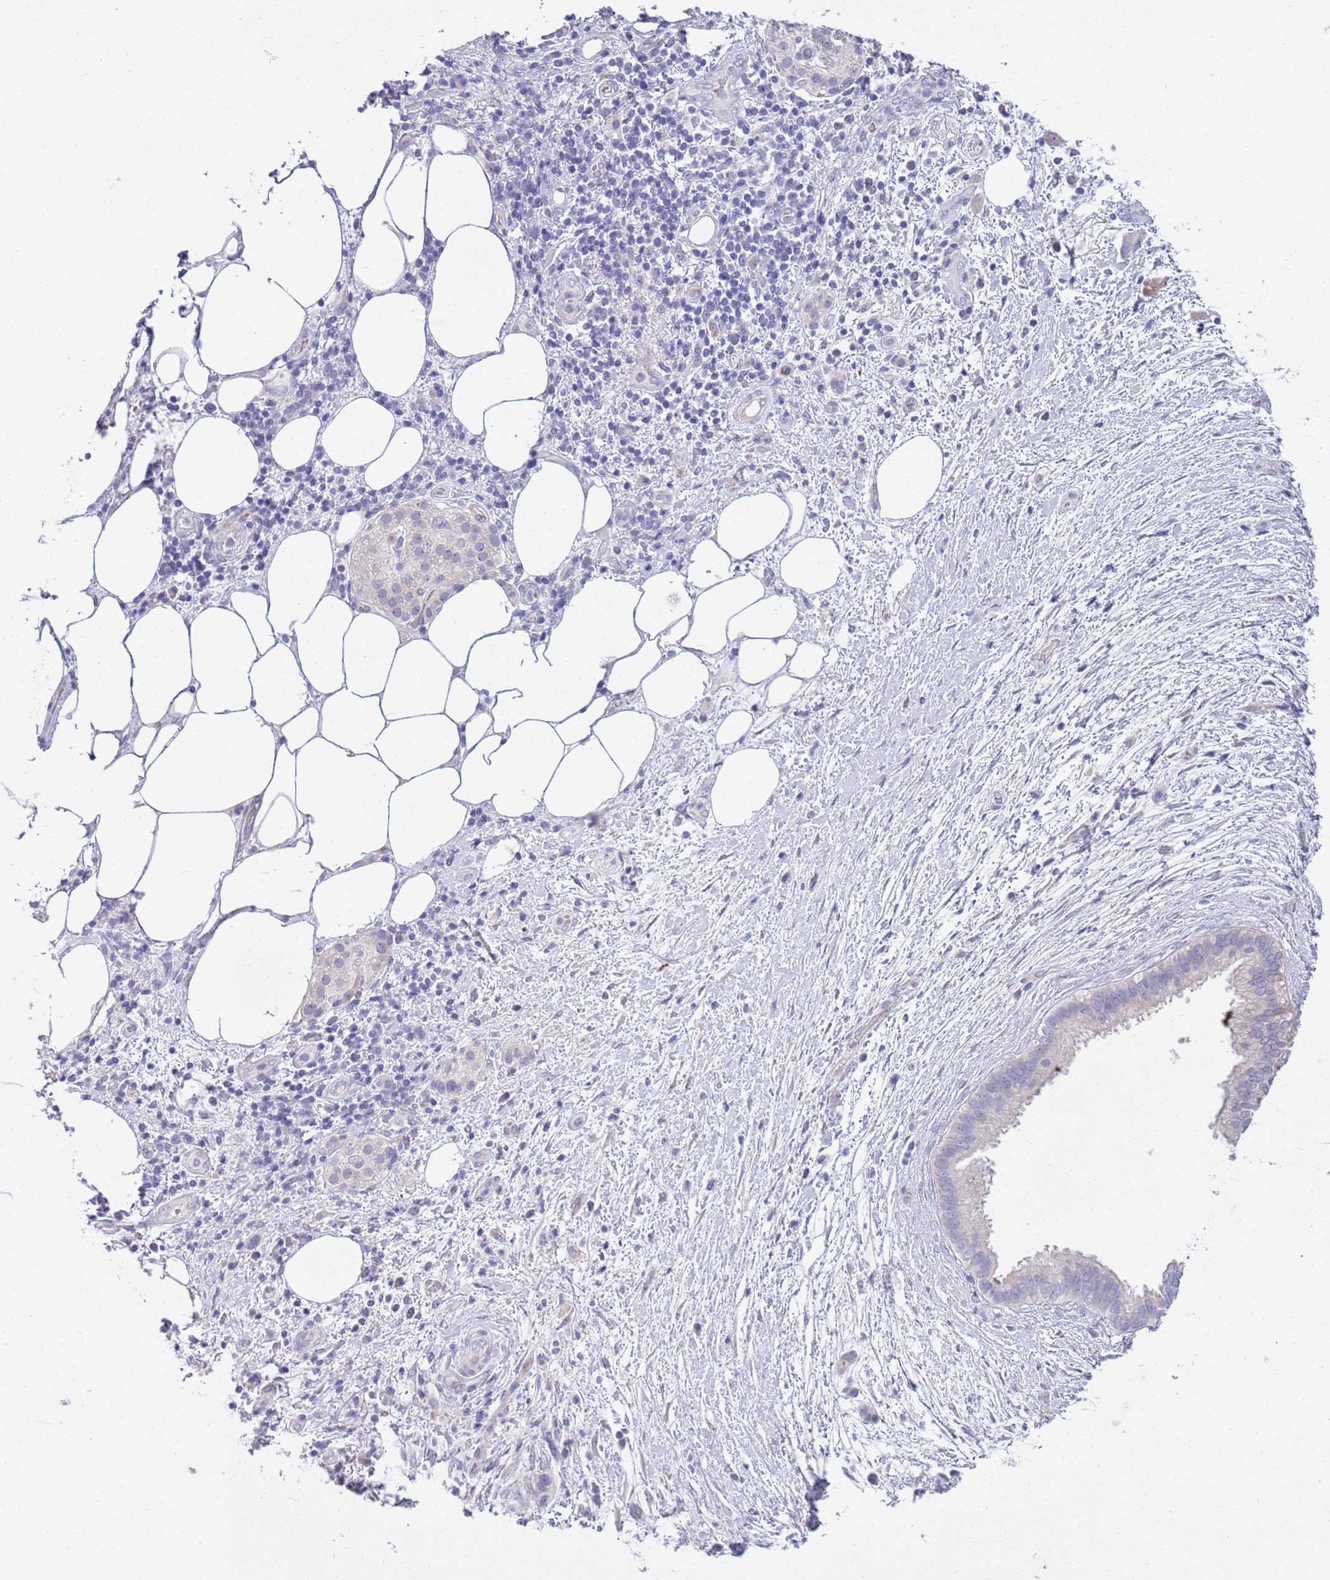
{"staining": {"intensity": "negative", "quantity": "none", "location": "none"}, "tissue": "pancreatic cancer", "cell_type": "Tumor cells", "image_type": "cancer", "snomed": [{"axis": "morphology", "description": "Adenocarcinoma, NOS"}, {"axis": "topography", "description": "Pancreas"}], "caption": "The immunohistochemistry (IHC) image has no significant expression in tumor cells of pancreatic cancer (adenocarcinoma) tissue.", "gene": "BRMS1L", "patient": {"sex": "female", "age": 61}}